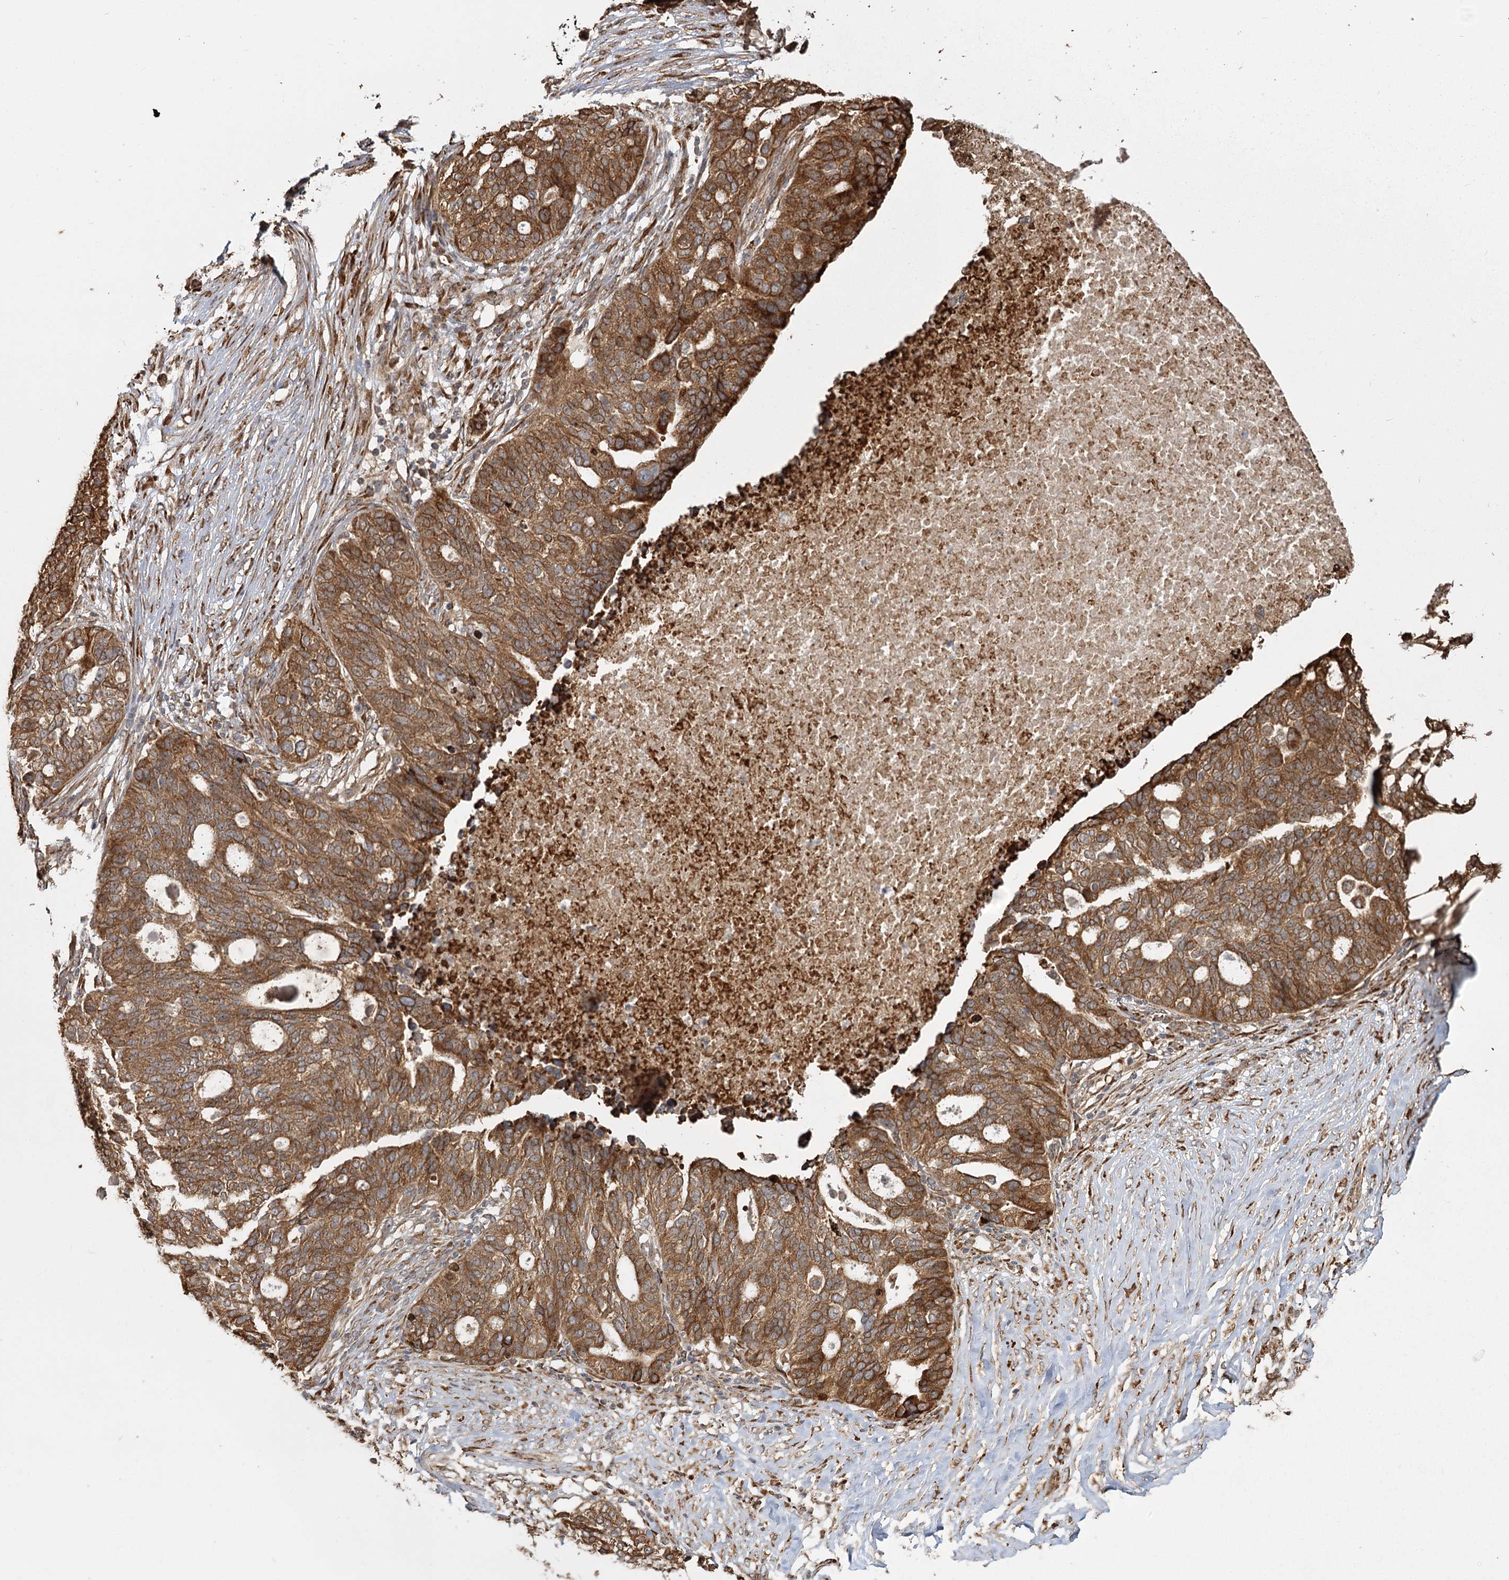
{"staining": {"intensity": "moderate", "quantity": ">75%", "location": "cytoplasmic/membranous"}, "tissue": "ovarian cancer", "cell_type": "Tumor cells", "image_type": "cancer", "snomed": [{"axis": "morphology", "description": "Cystadenocarcinoma, serous, NOS"}, {"axis": "topography", "description": "Ovary"}], "caption": "About >75% of tumor cells in serous cystadenocarcinoma (ovarian) display moderate cytoplasmic/membranous protein expression as visualized by brown immunohistochemical staining.", "gene": "FAM13A", "patient": {"sex": "female", "age": 59}}